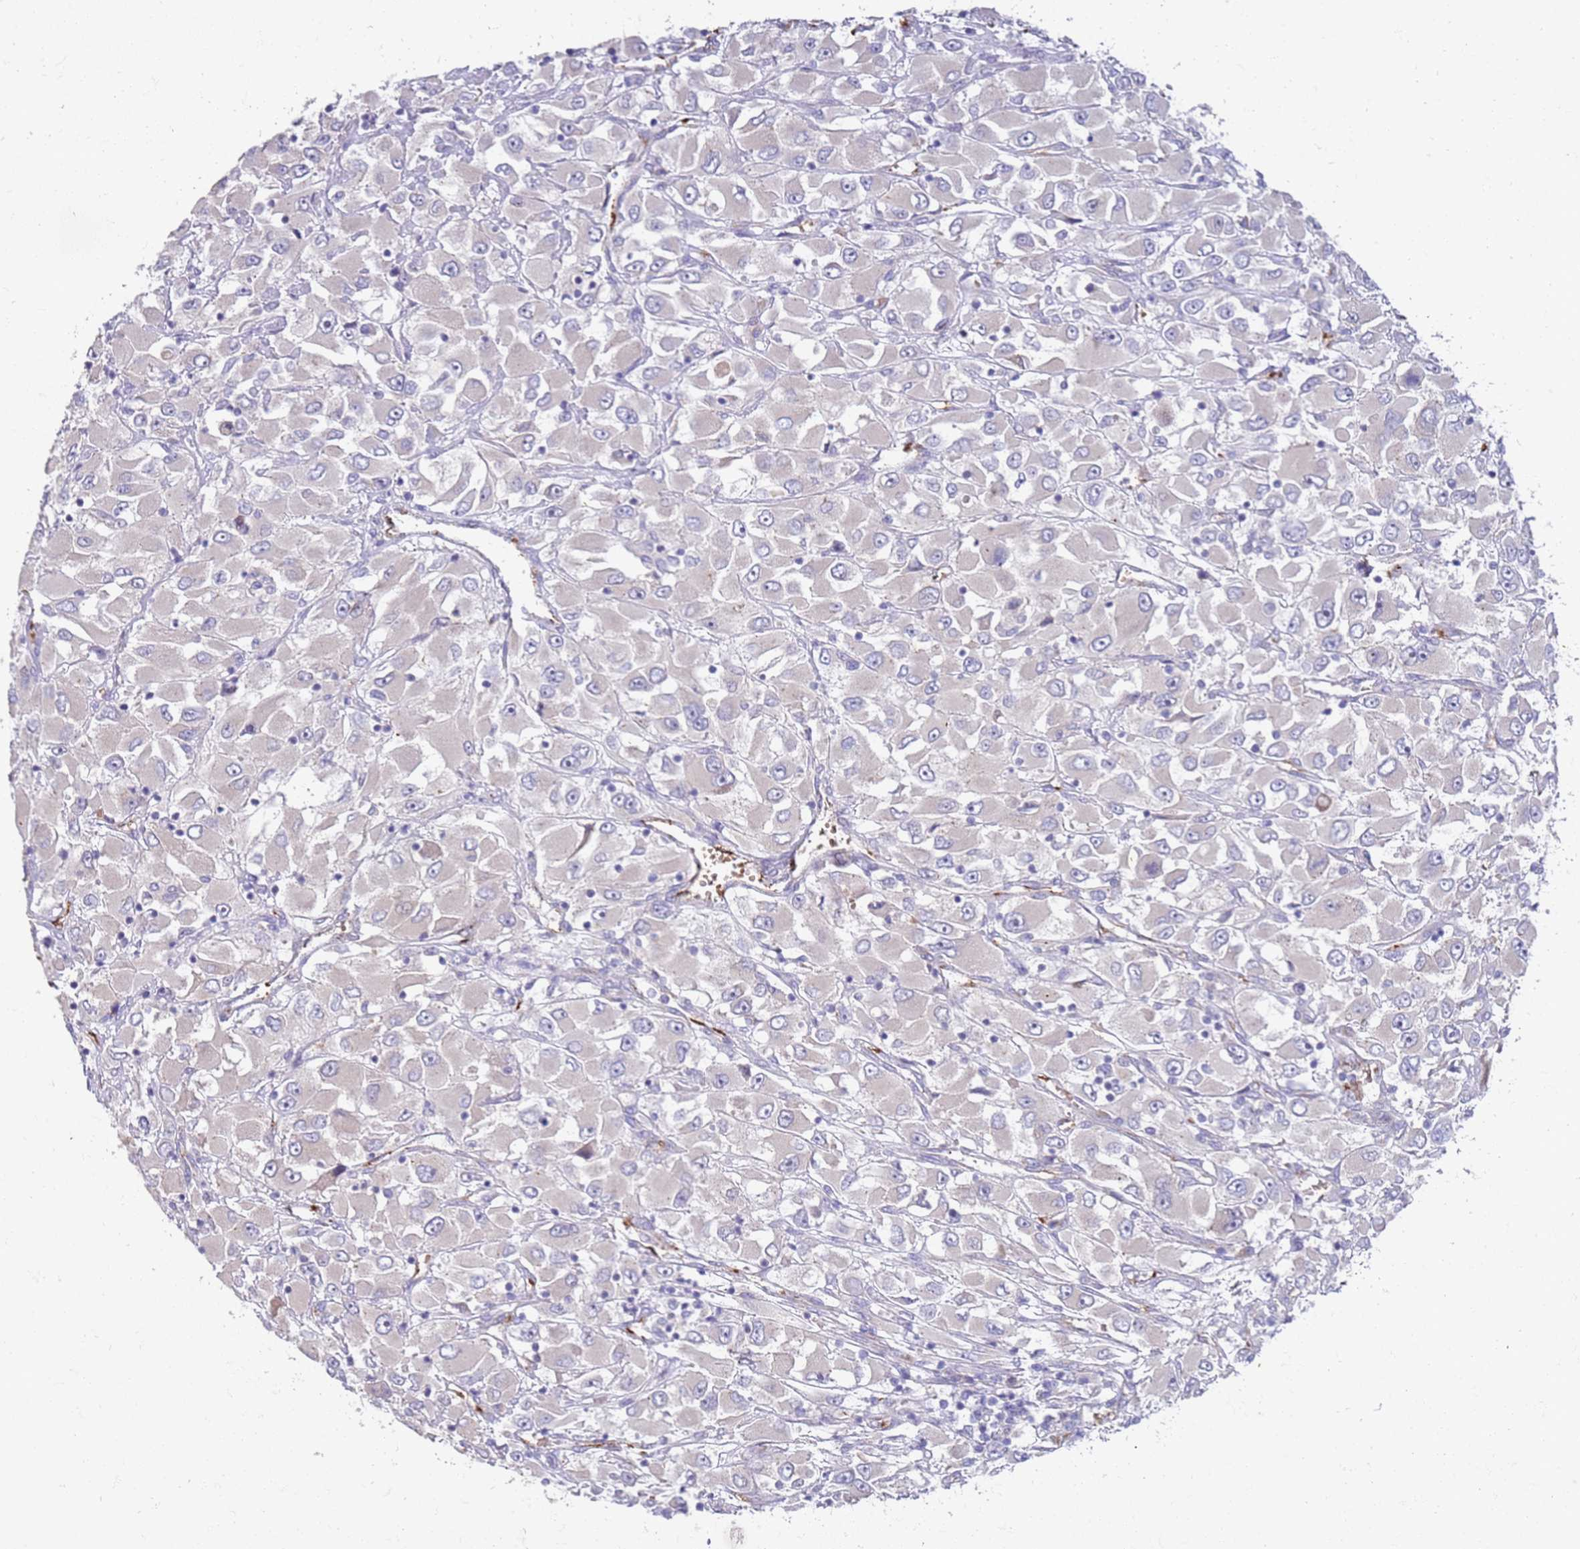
{"staining": {"intensity": "negative", "quantity": "none", "location": "none"}, "tissue": "renal cancer", "cell_type": "Tumor cells", "image_type": "cancer", "snomed": [{"axis": "morphology", "description": "Adenocarcinoma, NOS"}, {"axis": "topography", "description": "Kidney"}], "caption": "High power microscopy micrograph of an immunohistochemistry image of renal adenocarcinoma, revealing no significant positivity in tumor cells.", "gene": "NMUR2", "patient": {"sex": "female", "age": 52}}